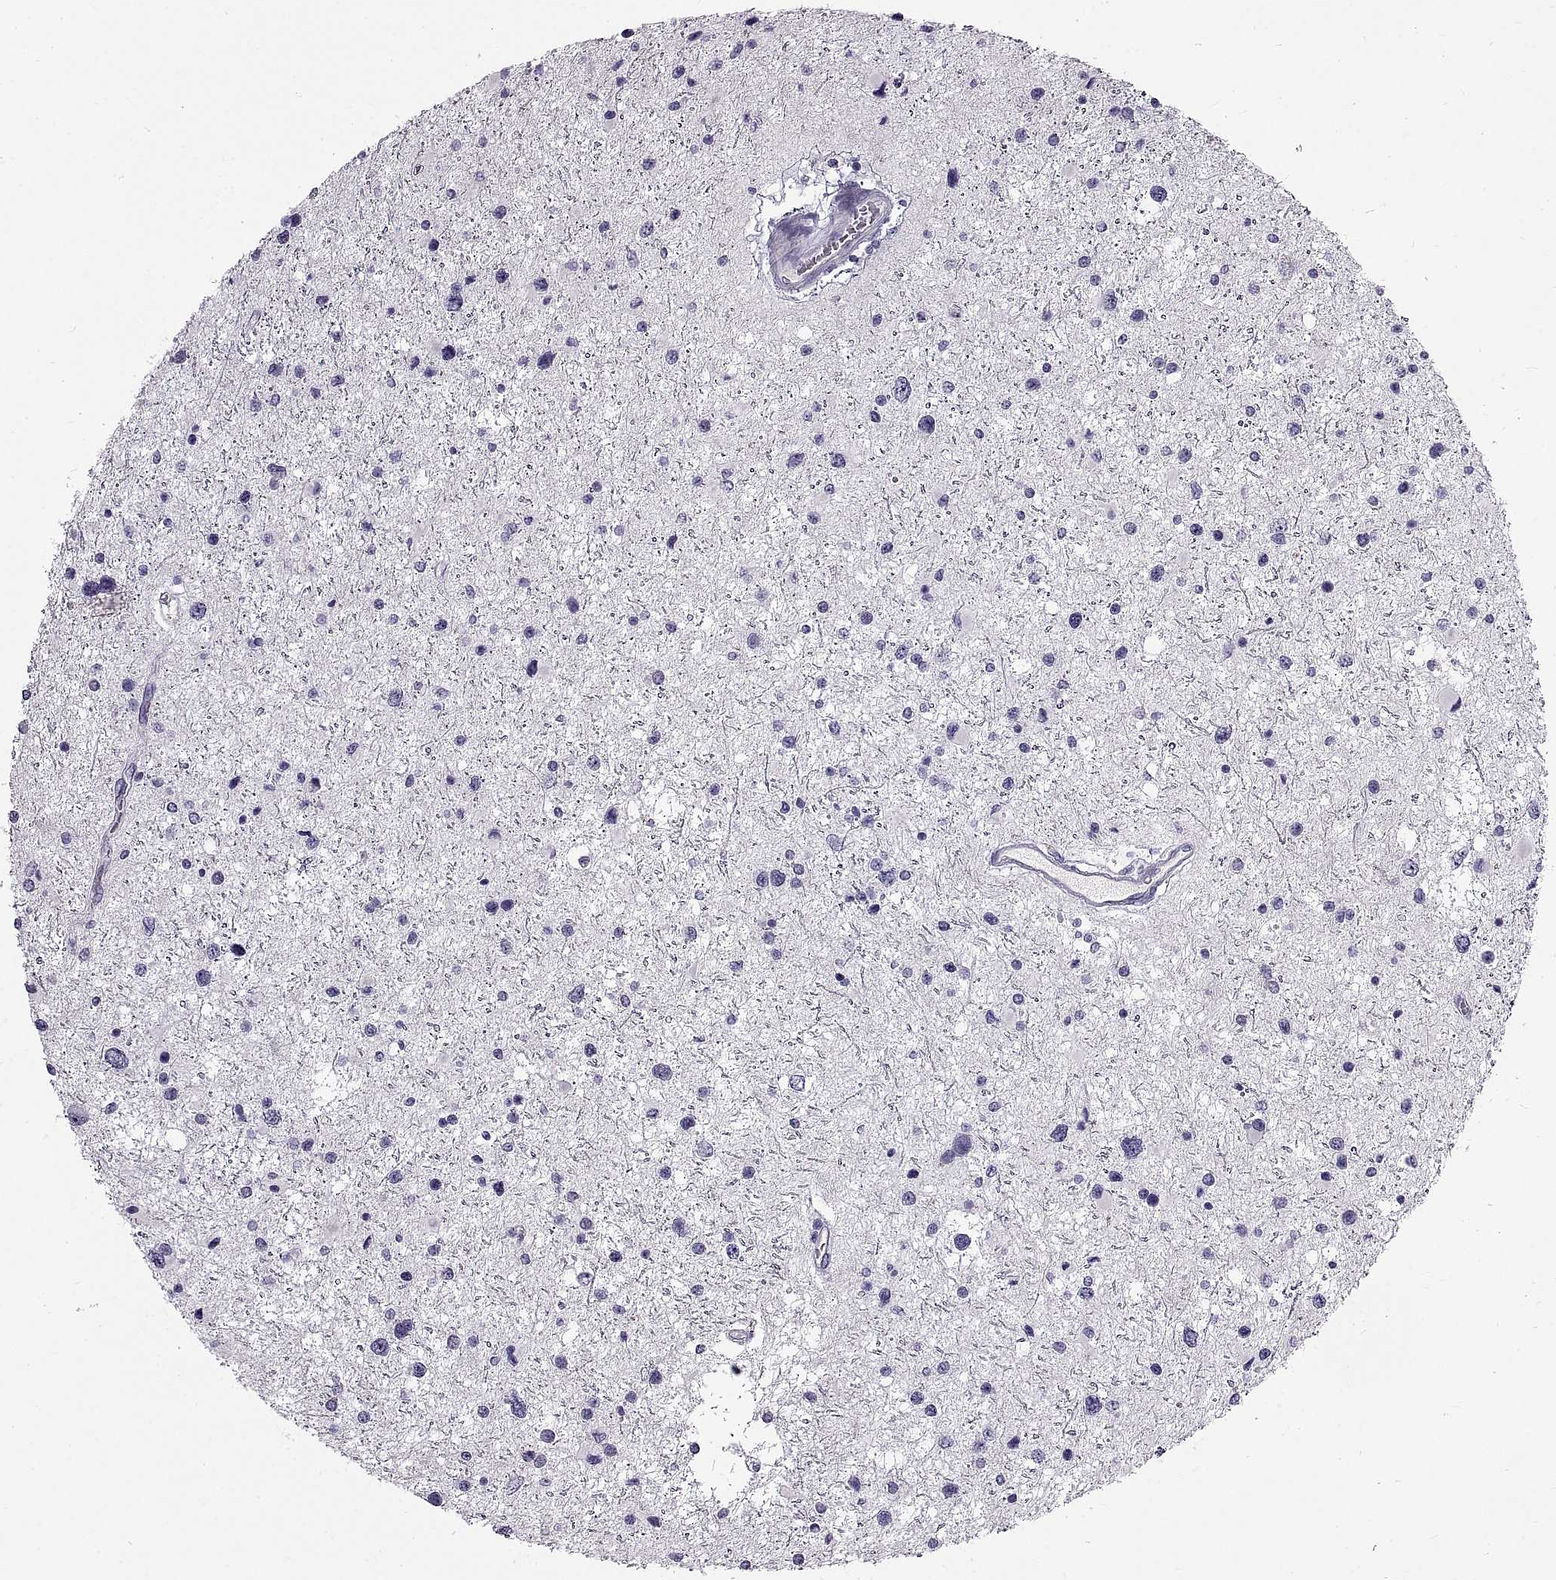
{"staining": {"intensity": "negative", "quantity": "none", "location": "none"}, "tissue": "glioma", "cell_type": "Tumor cells", "image_type": "cancer", "snomed": [{"axis": "morphology", "description": "Glioma, malignant, Low grade"}, {"axis": "topography", "description": "Brain"}], "caption": "DAB immunohistochemical staining of human malignant glioma (low-grade) demonstrates no significant positivity in tumor cells.", "gene": "WFDC8", "patient": {"sex": "female", "age": 32}}